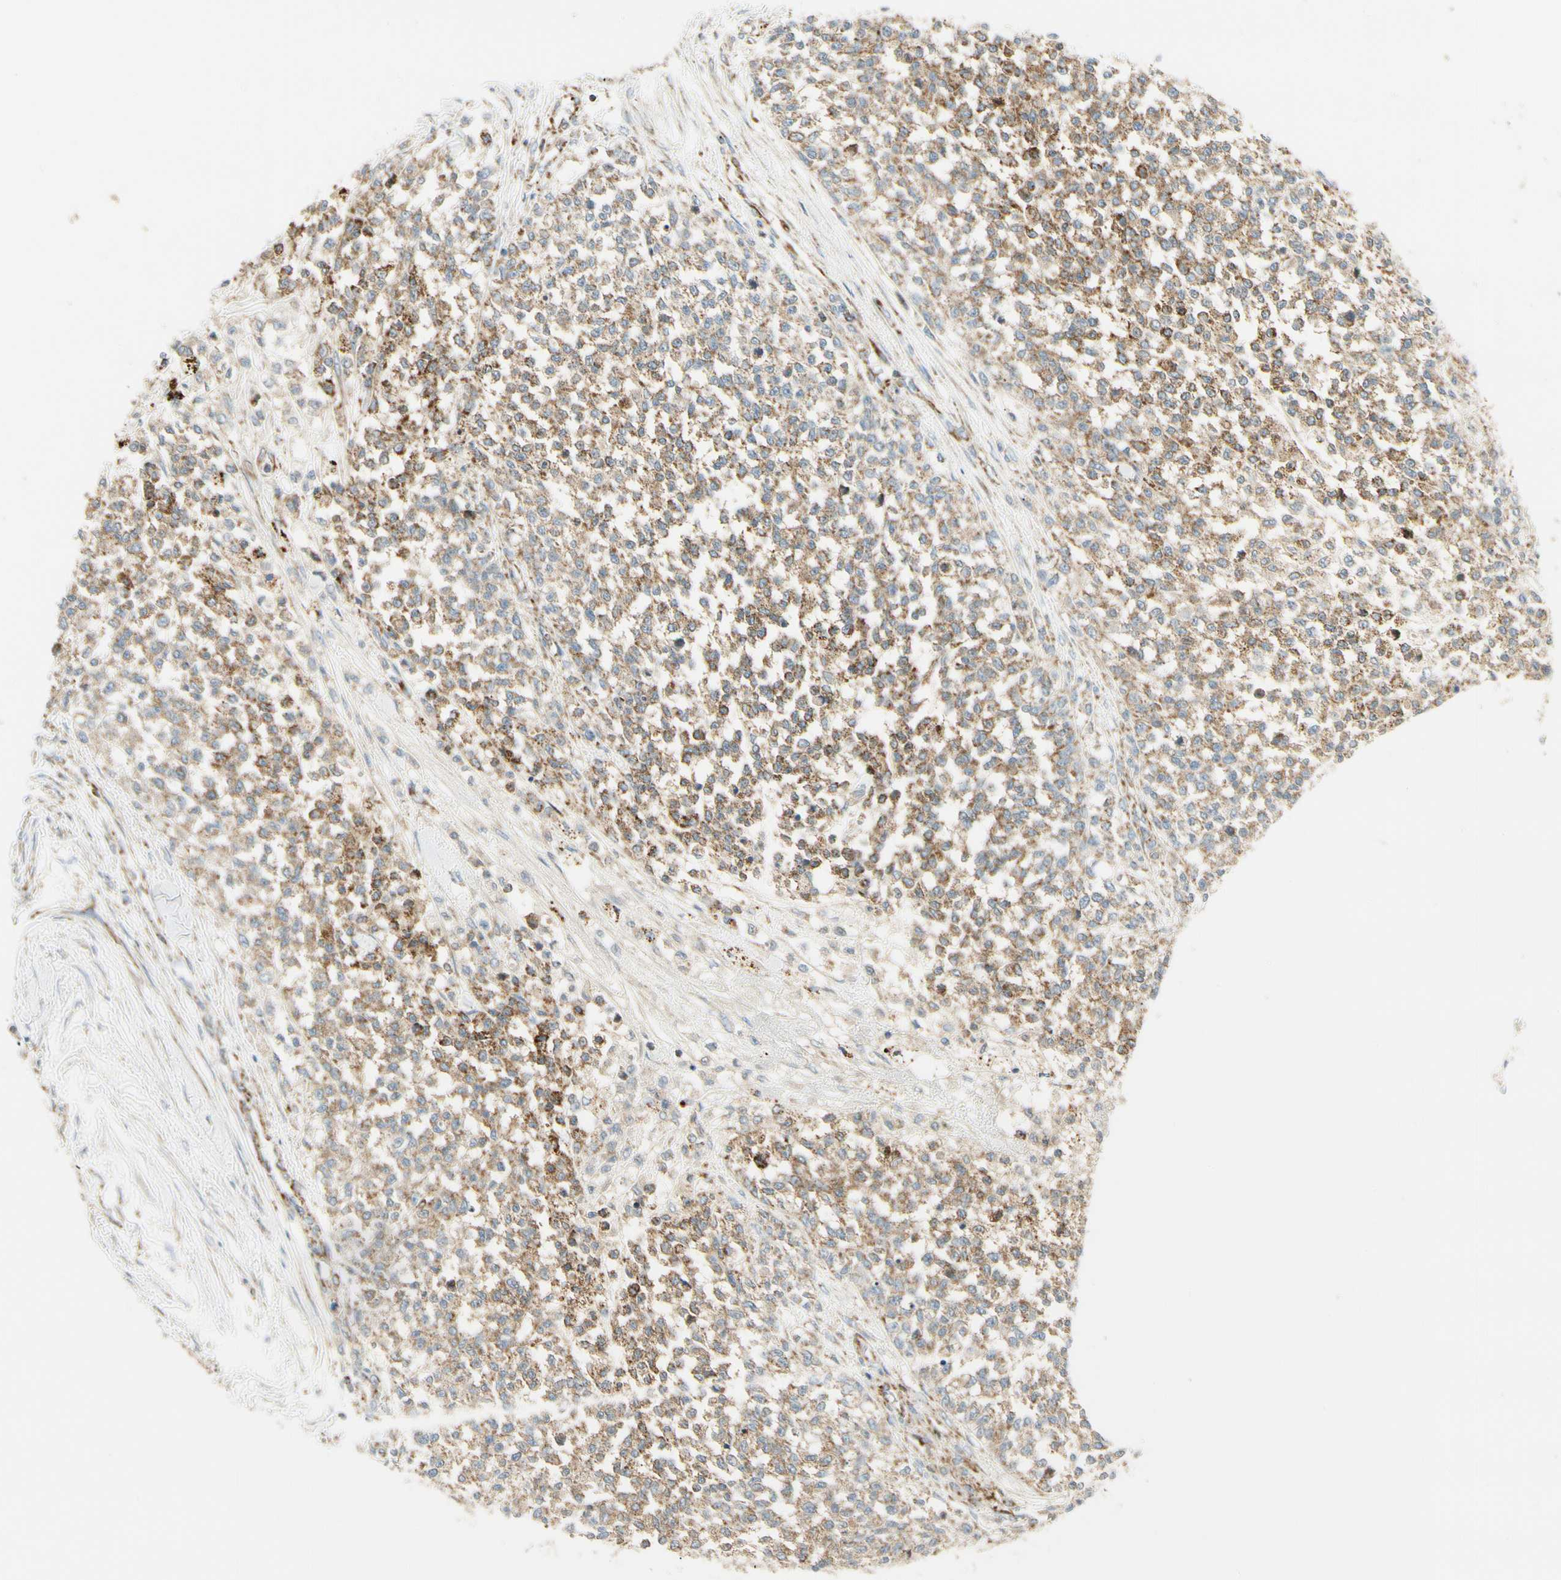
{"staining": {"intensity": "moderate", "quantity": ">75%", "location": "cytoplasmic/membranous"}, "tissue": "testis cancer", "cell_type": "Tumor cells", "image_type": "cancer", "snomed": [{"axis": "morphology", "description": "Seminoma, NOS"}, {"axis": "topography", "description": "Testis"}], "caption": "IHC histopathology image of neoplastic tissue: human testis cancer (seminoma) stained using IHC exhibits medium levels of moderate protein expression localized specifically in the cytoplasmic/membranous of tumor cells, appearing as a cytoplasmic/membranous brown color.", "gene": "TBC1D10A", "patient": {"sex": "male", "age": 59}}